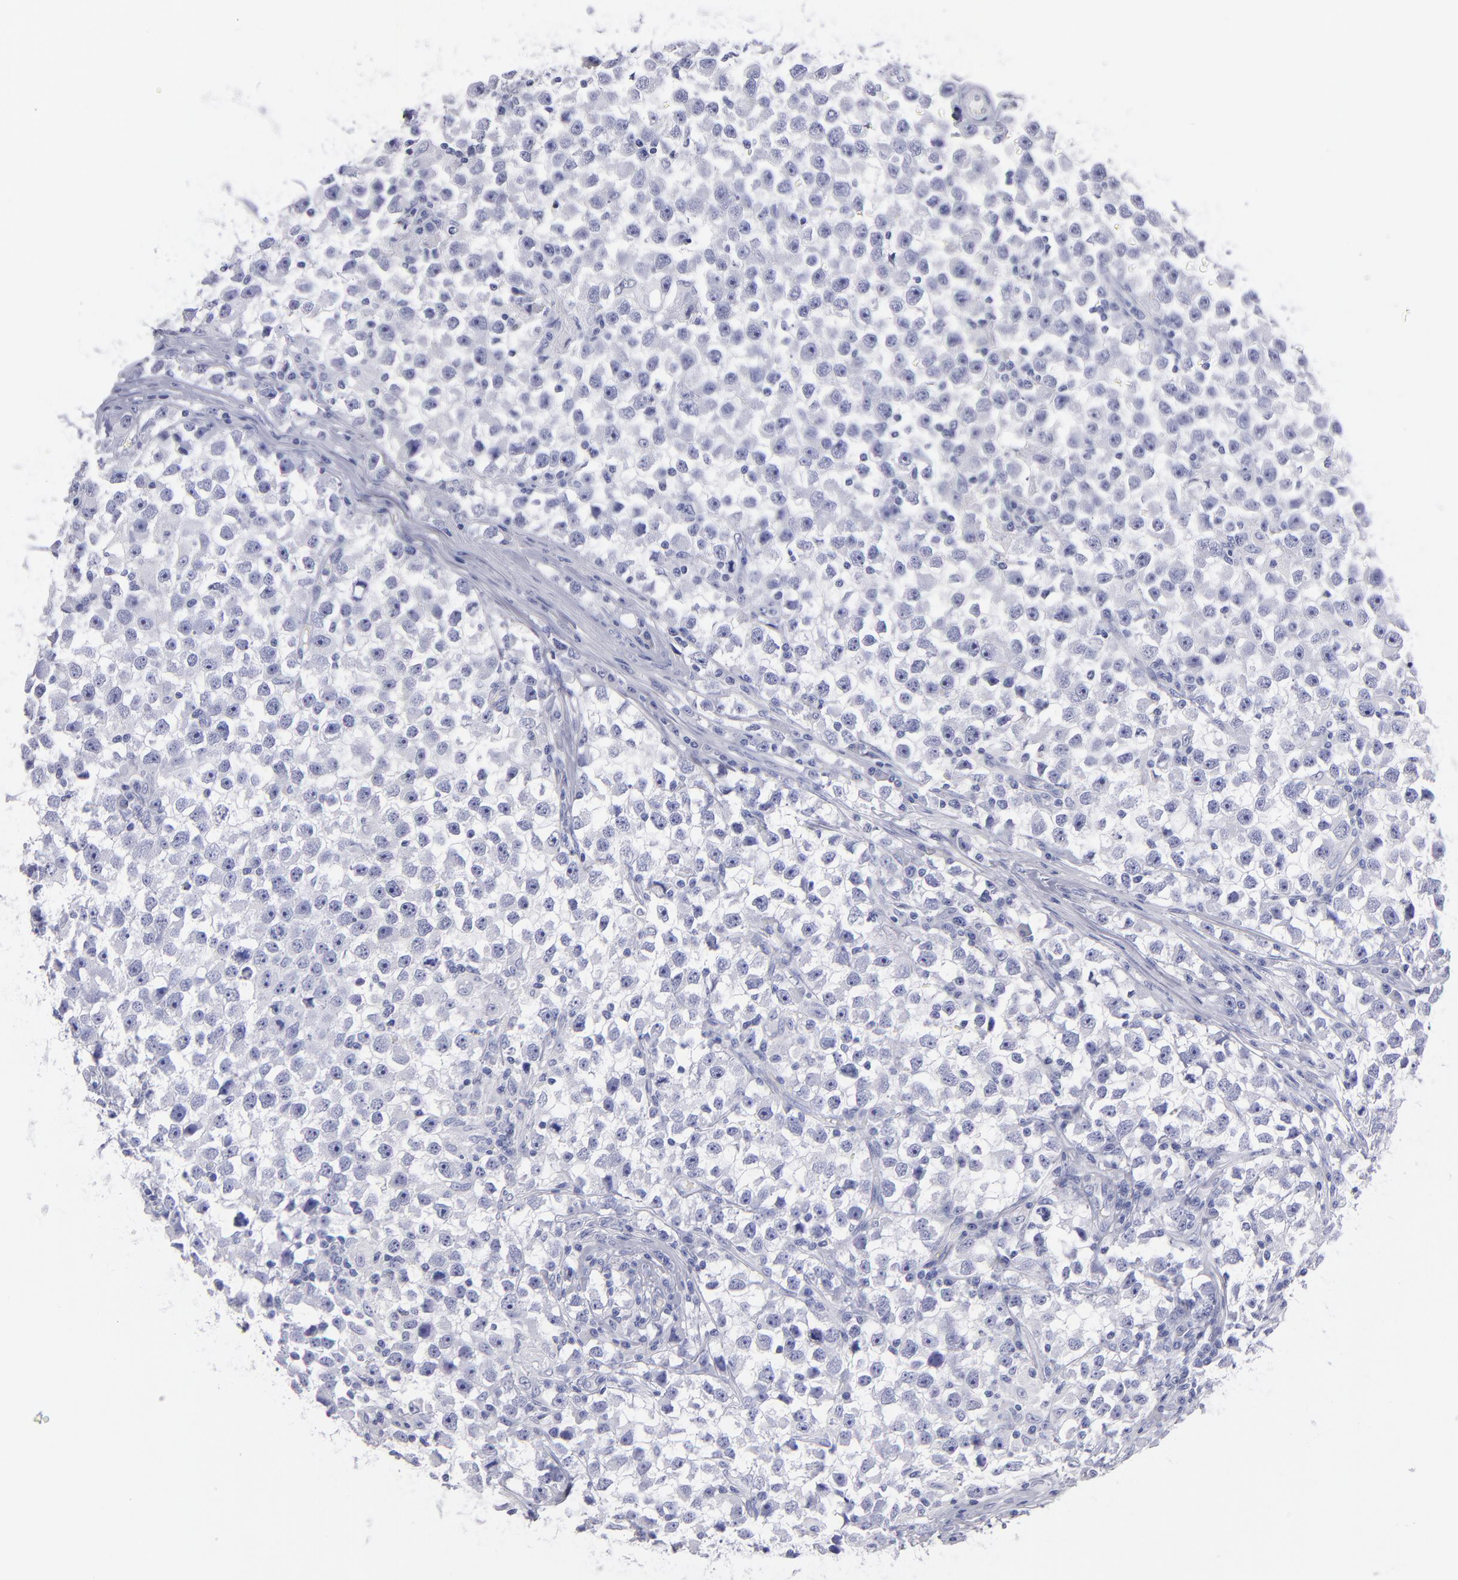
{"staining": {"intensity": "negative", "quantity": "none", "location": "none"}, "tissue": "testis cancer", "cell_type": "Tumor cells", "image_type": "cancer", "snomed": [{"axis": "morphology", "description": "Seminoma, NOS"}, {"axis": "topography", "description": "Testis"}], "caption": "Immunohistochemistry (IHC) micrograph of testis cancer (seminoma) stained for a protein (brown), which demonstrates no staining in tumor cells. The staining is performed using DAB brown chromogen with nuclei counter-stained in using hematoxylin.", "gene": "MB", "patient": {"sex": "male", "age": 33}}